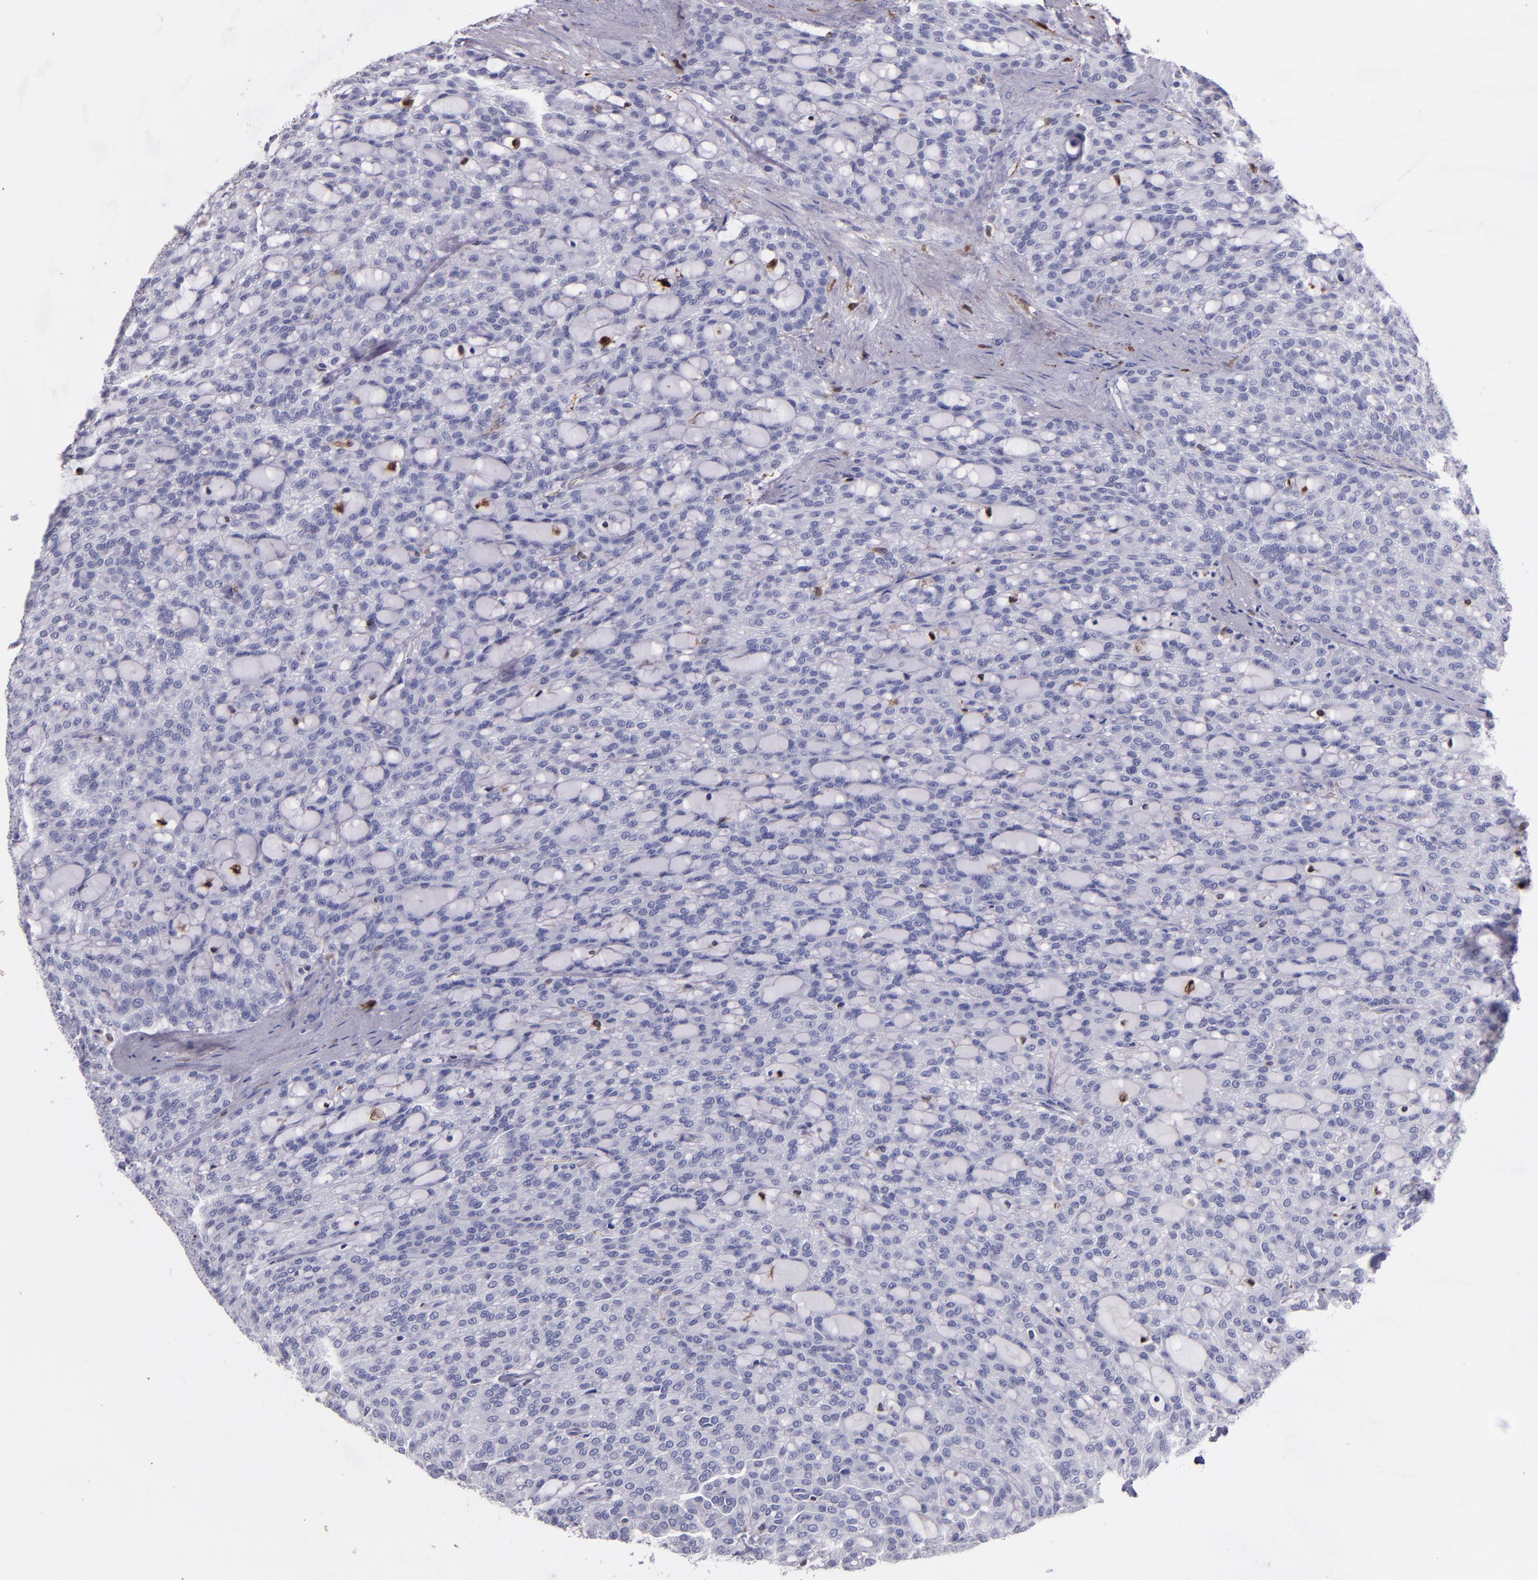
{"staining": {"intensity": "negative", "quantity": "none", "location": "none"}, "tissue": "renal cancer", "cell_type": "Tumor cells", "image_type": "cancer", "snomed": [{"axis": "morphology", "description": "Adenocarcinoma, NOS"}, {"axis": "topography", "description": "Kidney"}], "caption": "A photomicrograph of renal adenocarcinoma stained for a protein exhibits no brown staining in tumor cells.", "gene": "F13A1", "patient": {"sex": "male", "age": 63}}